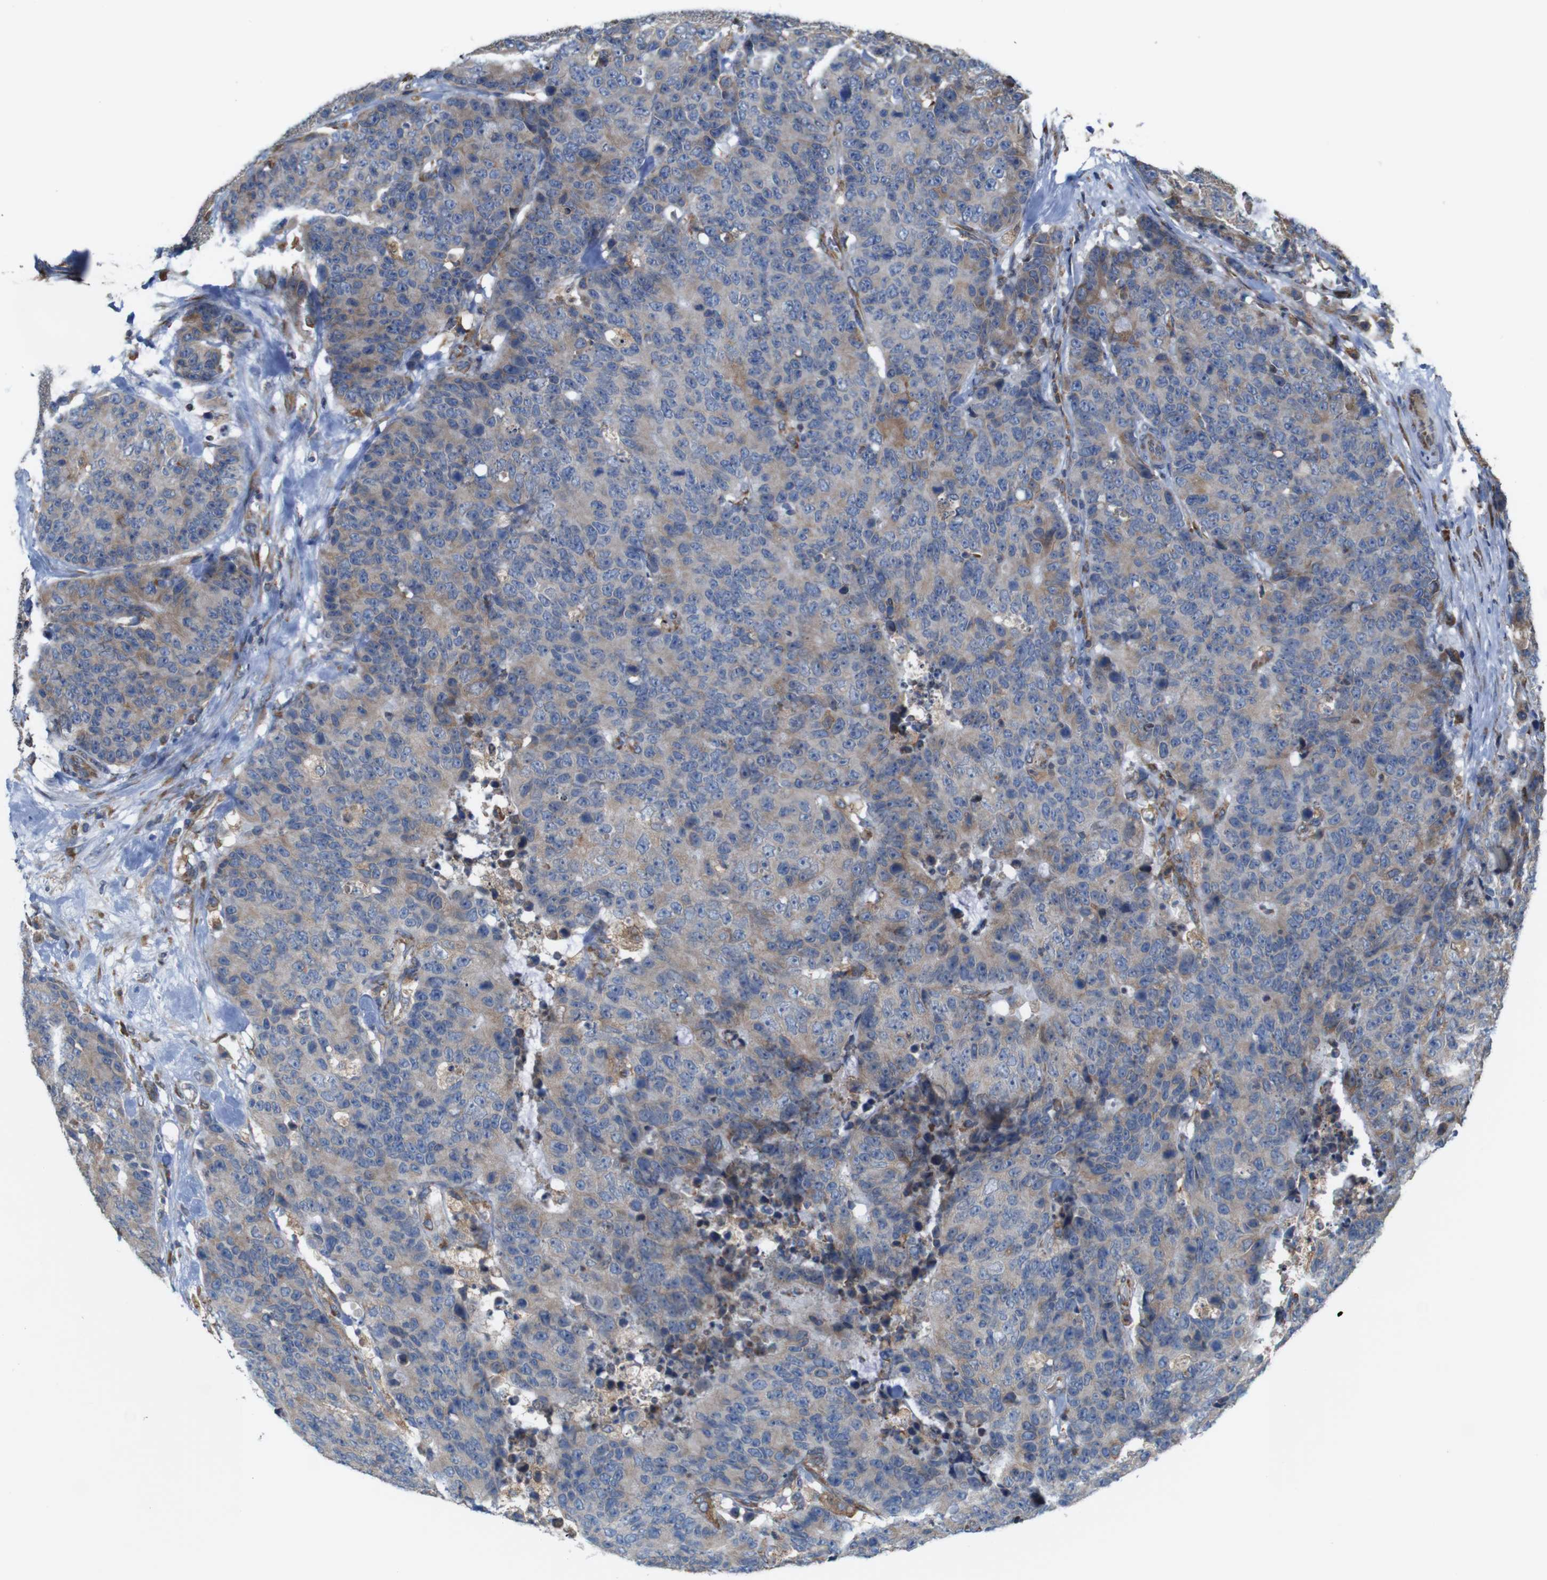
{"staining": {"intensity": "weak", "quantity": ">75%", "location": "cytoplasmic/membranous"}, "tissue": "colorectal cancer", "cell_type": "Tumor cells", "image_type": "cancer", "snomed": [{"axis": "morphology", "description": "Adenocarcinoma, NOS"}, {"axis": "topography", "description": "Colon"}], "caption": "A high-resolution micrograph shows immunohistochemistry (IHC) staining of colorectal cancer (adenocarcinoma), which demonstrates weak cytoplasmic/membranous staining in about >75% of tumor cells.", "gene": "UGGT1", "patient": {"sex": "female", "age": 86}}